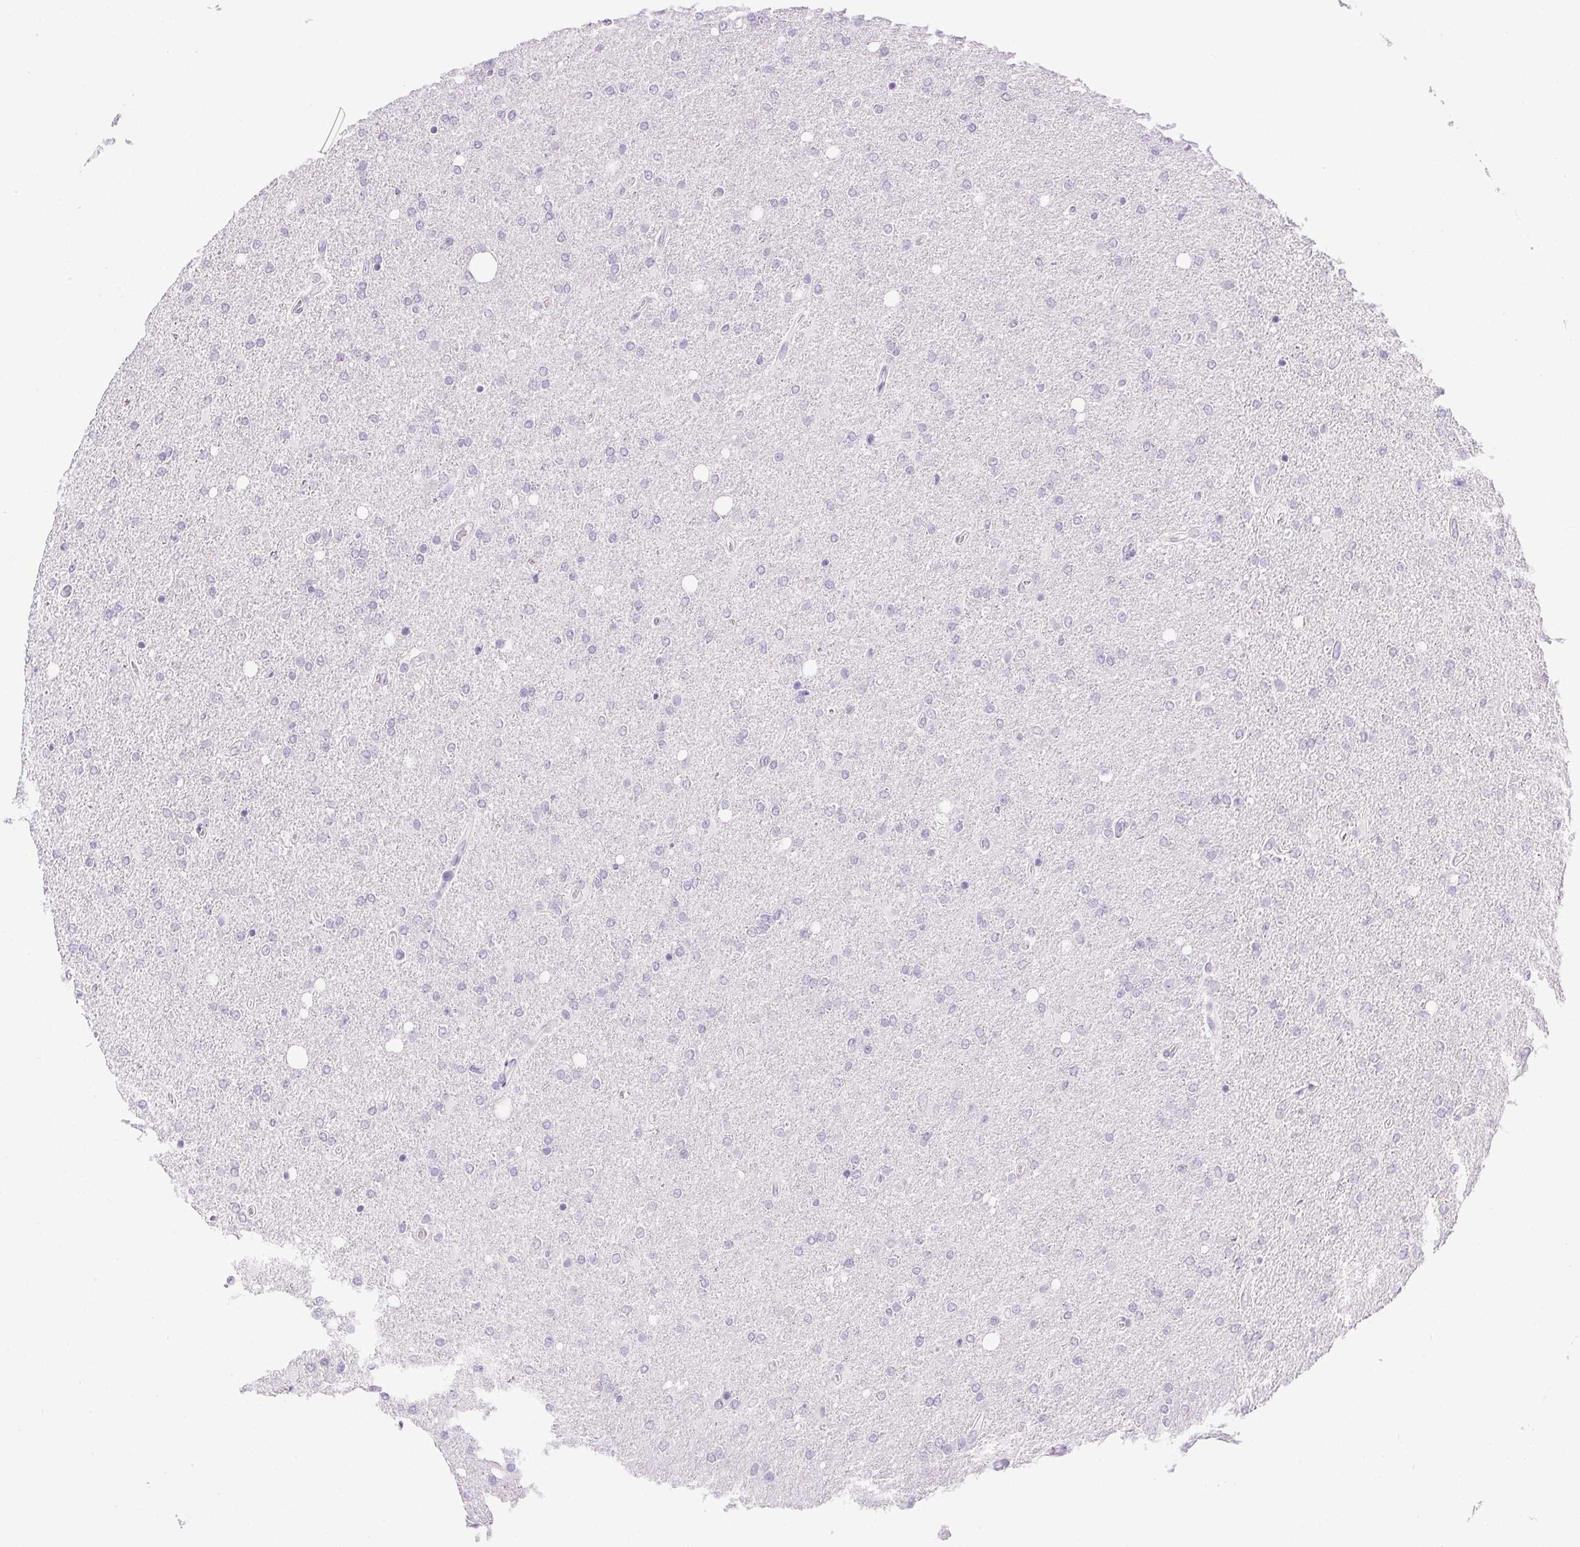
{"staining": {"intensity": "negative", "quantity": "none", "location": "none"}, "tissue": "glioma", "cell_type": "Tumor cells", "image_type": "cancer", "snomed": [{"axis": "morphology", "description": "Glioma, malignant, High grade"}, {"axis": "topography", "description": "Cerebral cortex"}], "caption": "The image demonstrates no significant positivity in tumor cells of glioma. The staining was performed using DAB (3,3'-diaminobenzidine) to visualize the protein expression in brown, while the nuclei were stained in blue with hematoxylin (Magnification: 20x).", "gene": "PRL", "patient": {"sex": "male", "age": 70}}